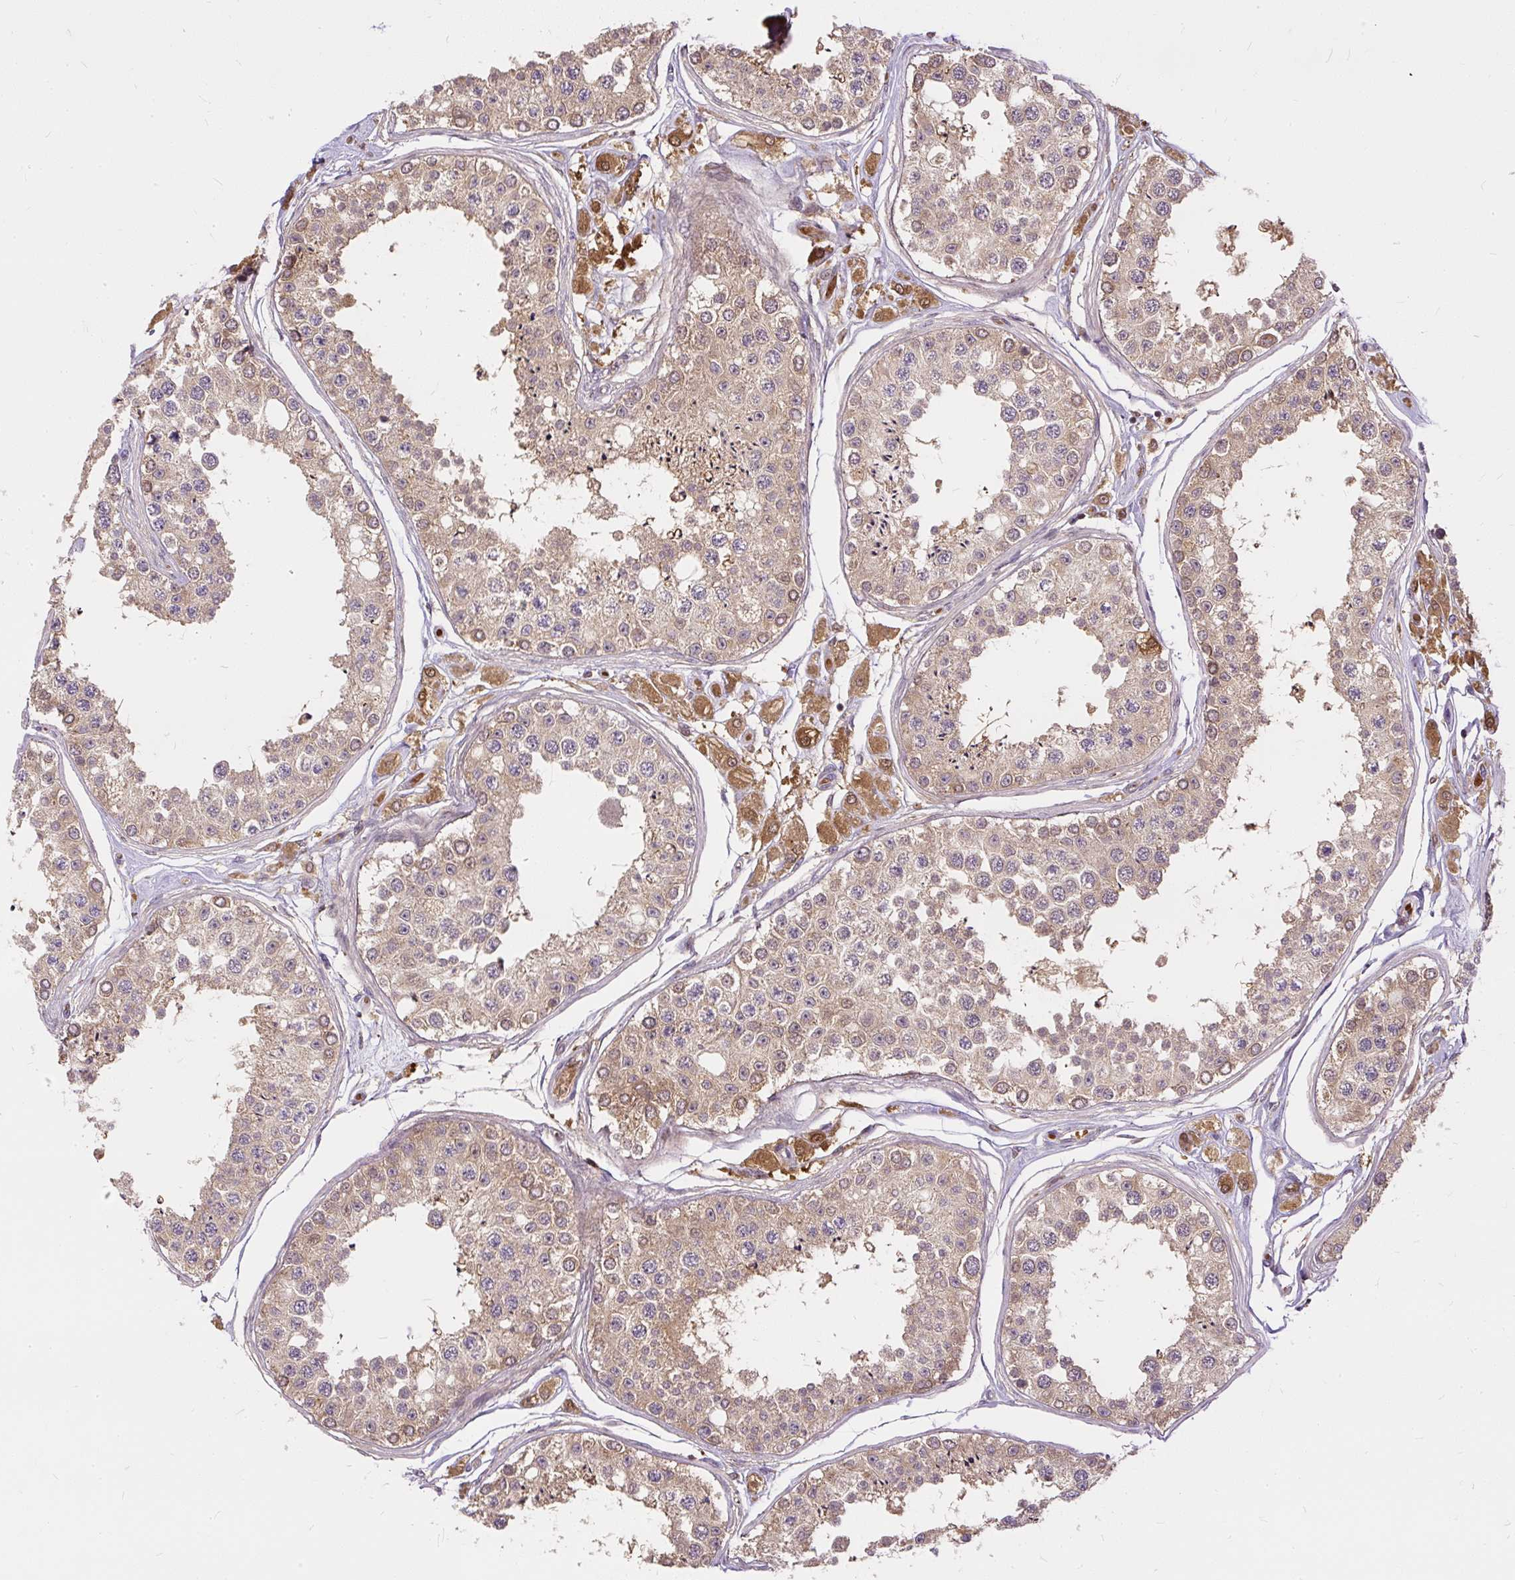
{"staining": {"intensity": "moderate", "quantity": "25%-75%", "location": "cytoplasmic/membranous"}, "tissue": "testis", "cell_type": "Cells in seminiferous ducts", "image_type": "normal", "snomed": [{"axis": "morphology", "description": "Normal tissue, NOS"}, {"axis": "topography", "description": "Testis"}], "caption": "This photomicrograph demonstrates normal testis stained with immunohistochemistry (IHC) to label a protein in brown. The cytoplasmic/membranous of cells in seminiferous ducts show moderate positivity for the protein. Nuclei are counter-stained blue.", "gene": "AP5S1", "patient": {"sex": "male", "age": 25}}